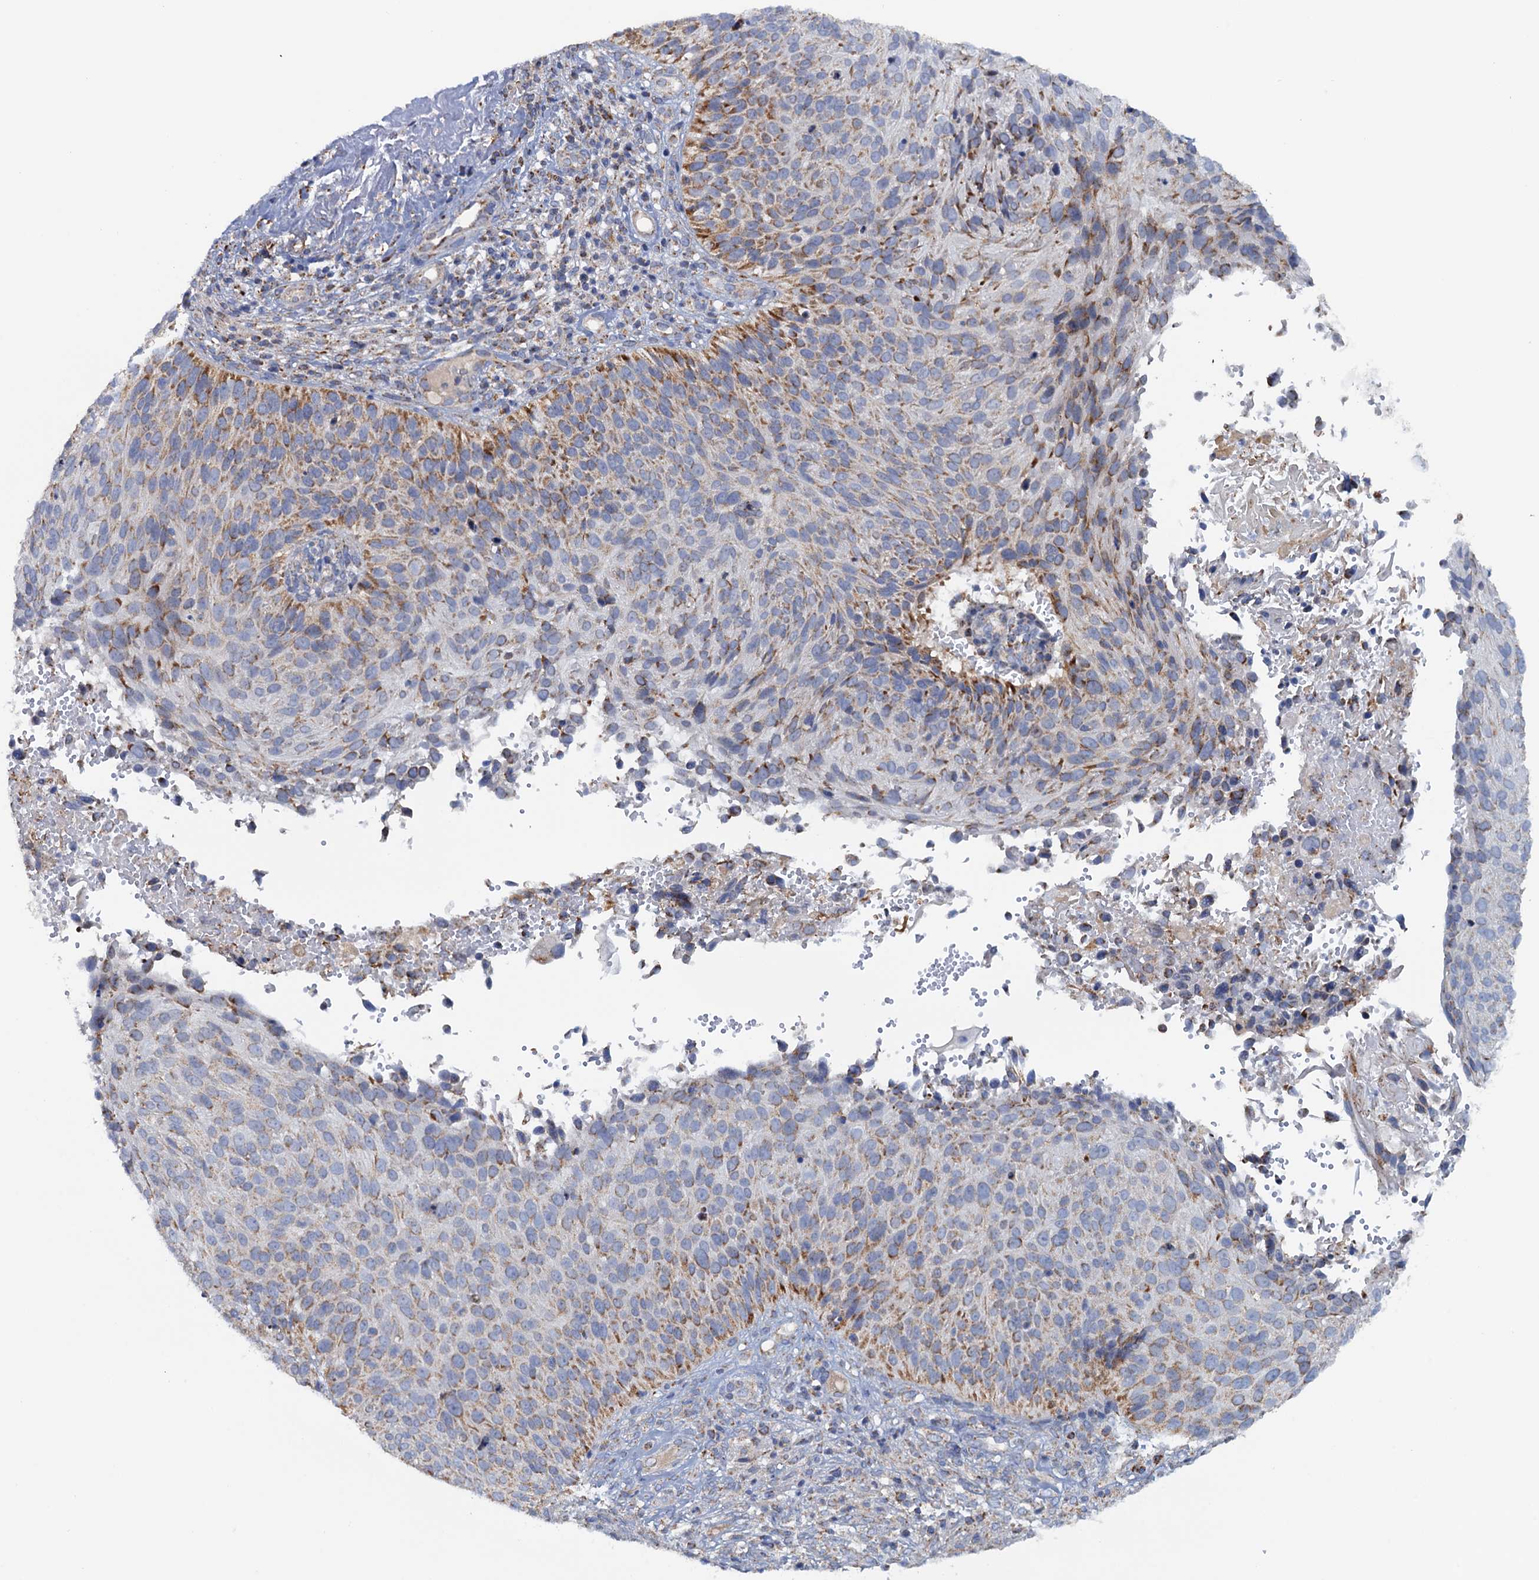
{"staining": {"intensity": "moderate", "quantity": ">75%", "location": "cytoplasmic/membranous"}, "tissue": "cervical cancer", "cell_type": "Tumor cells", "image_type": "cancer", "snomed": [{"axis": "morphology", "description": "Squamous cell carcinoma, NOS"}, {"axis": "topography", "description": "Cervix"}], "caption": "Cervical squamous cell carcinoma stained with a brown dye demonstrates moderate cytoplasmic/membranous positive positivity in approximately >75% of tumor cells.", "gene": "GTPBP3", "patient": {"sex": "female", "age": 74}}